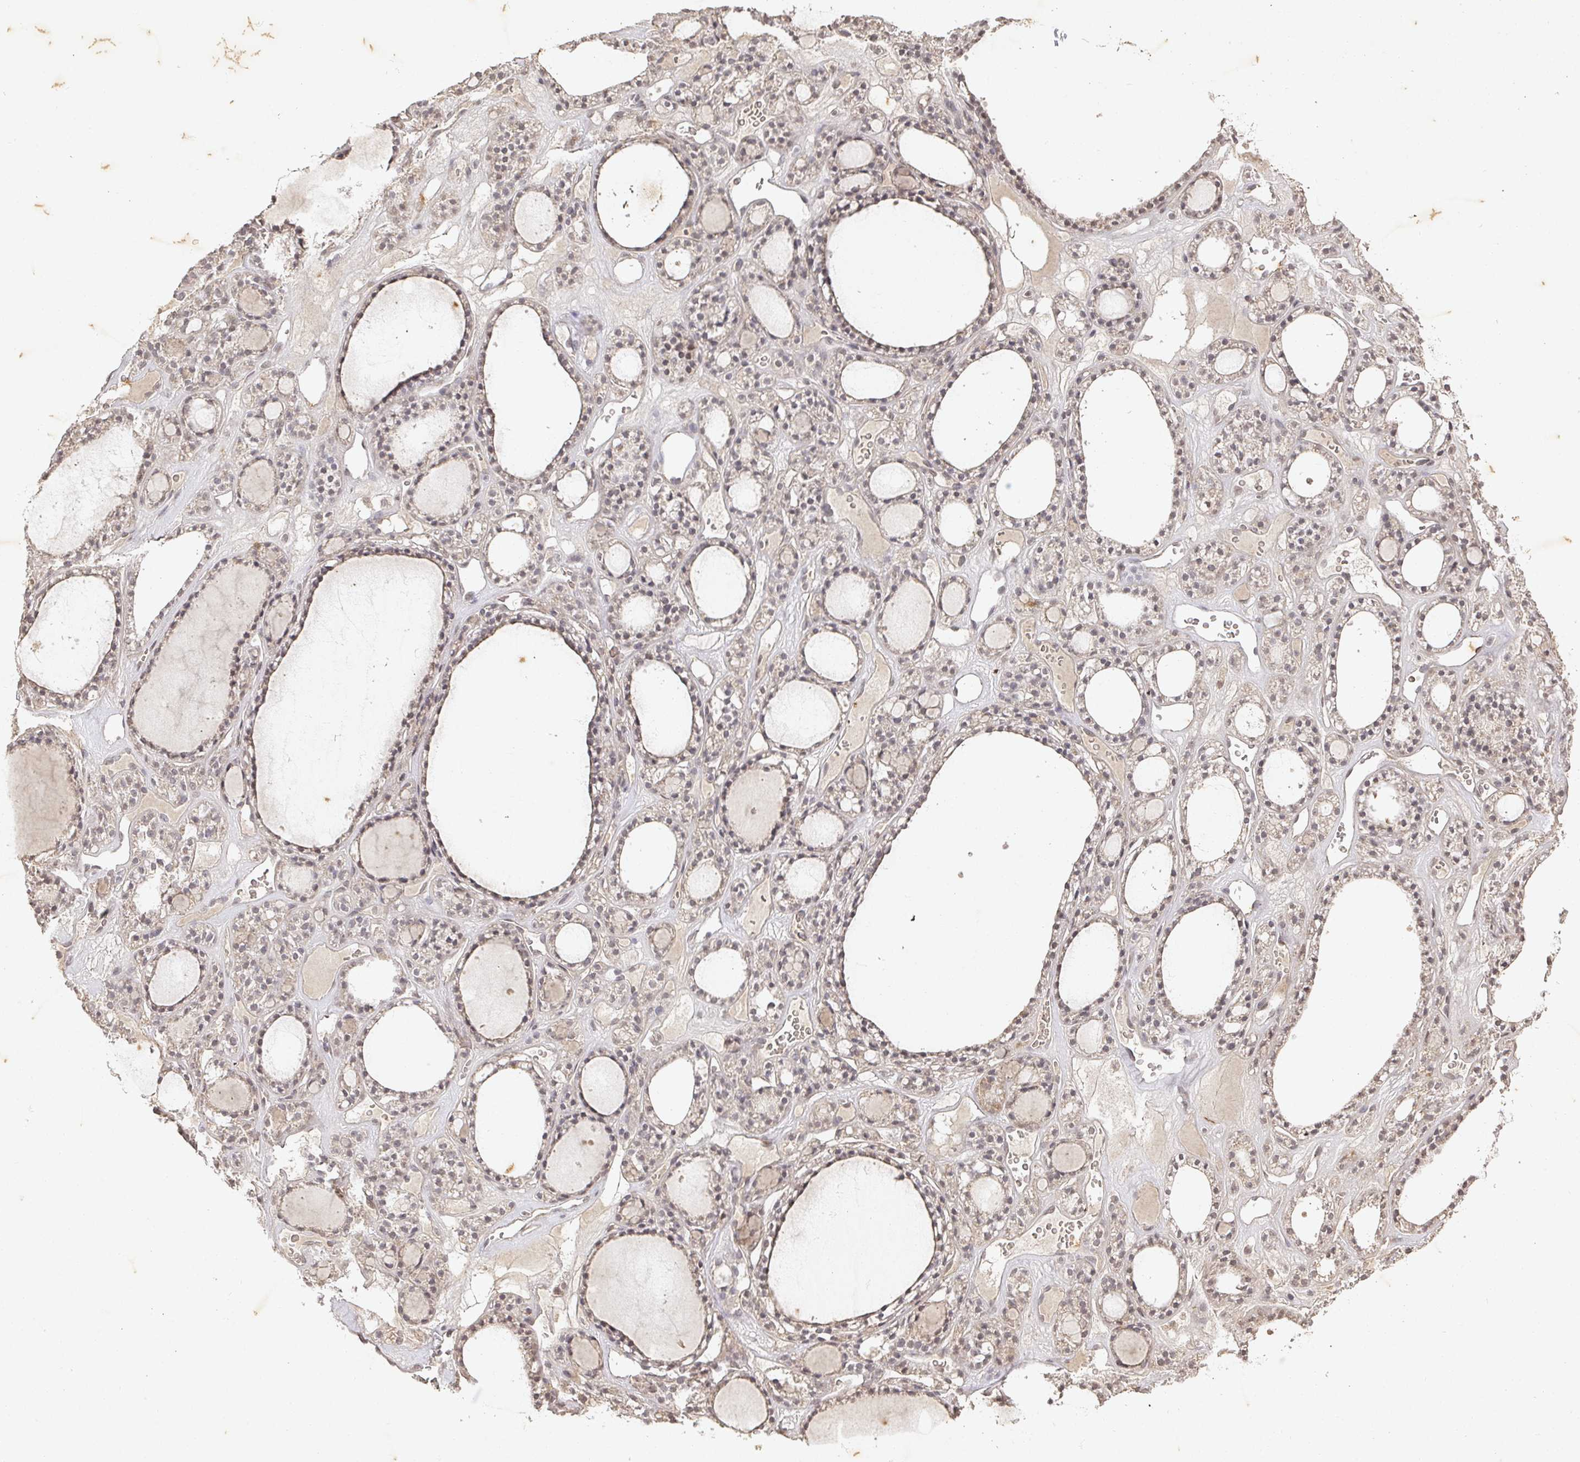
{"staining": {"intensity": "weak", "quantity": ">75%", "location": "cytoplasmic/membranous,nuclear"}, "tissue": "thyroid gland", "cell_type": "Glandular cells", "image_type": "normal", "snomed": [{"axis": "morphology", "description": "Normal tissue, NOS"}, {"axis": "topography", "description": "Thyroid gland"}], "caption": "IHC of benign human thyroid gland displays low levels of weak cytoplasmic/membranous,nuclear staining in approximately >75% of glandular cells. (DAB IHC with brightfield microscopy, high magnification).", "gene": "CAPN5", "patient": {"sex": "female", "age": 28}}